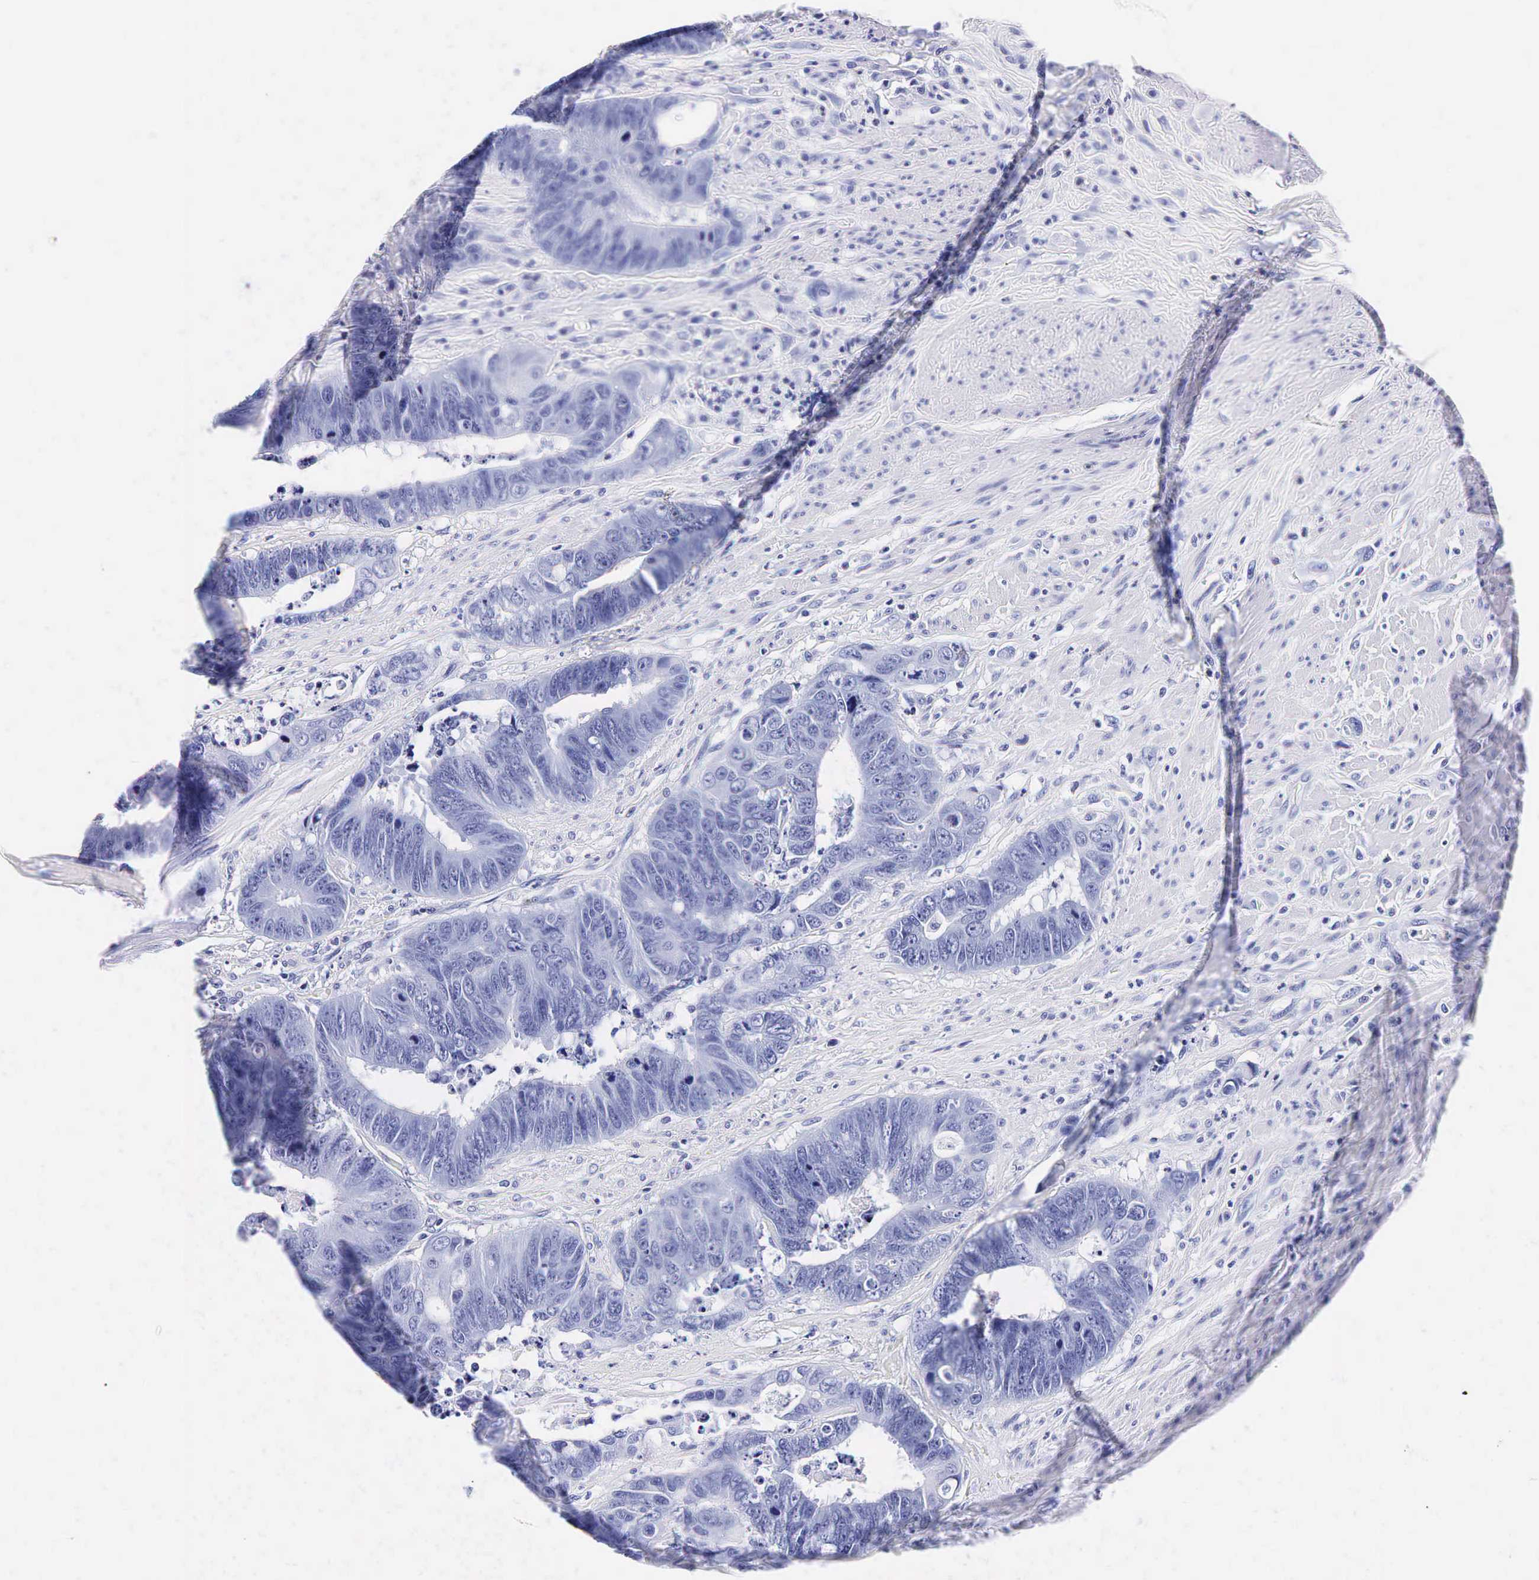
{"staining": {"intensity": "negative", "quantity": "none", "location": "none"}, "tissue": "colorectal cancer", "cell_type": "Tumor cells", "image_type": "cancer", "snomed": [{"axis": "morphology", "description": "Adenocarcinoma, NOS"}, {"axis": "topography", "description": "Rectum"}], "caption": "DAB (3,3'-diaminobenzidine) immunohistochemical staining of human colorectal cancer (adenocarcinoma) displays no significant expression in tumor cells.", "gene": "KLK3", "patient": {"sex": "female", "age": 65}}